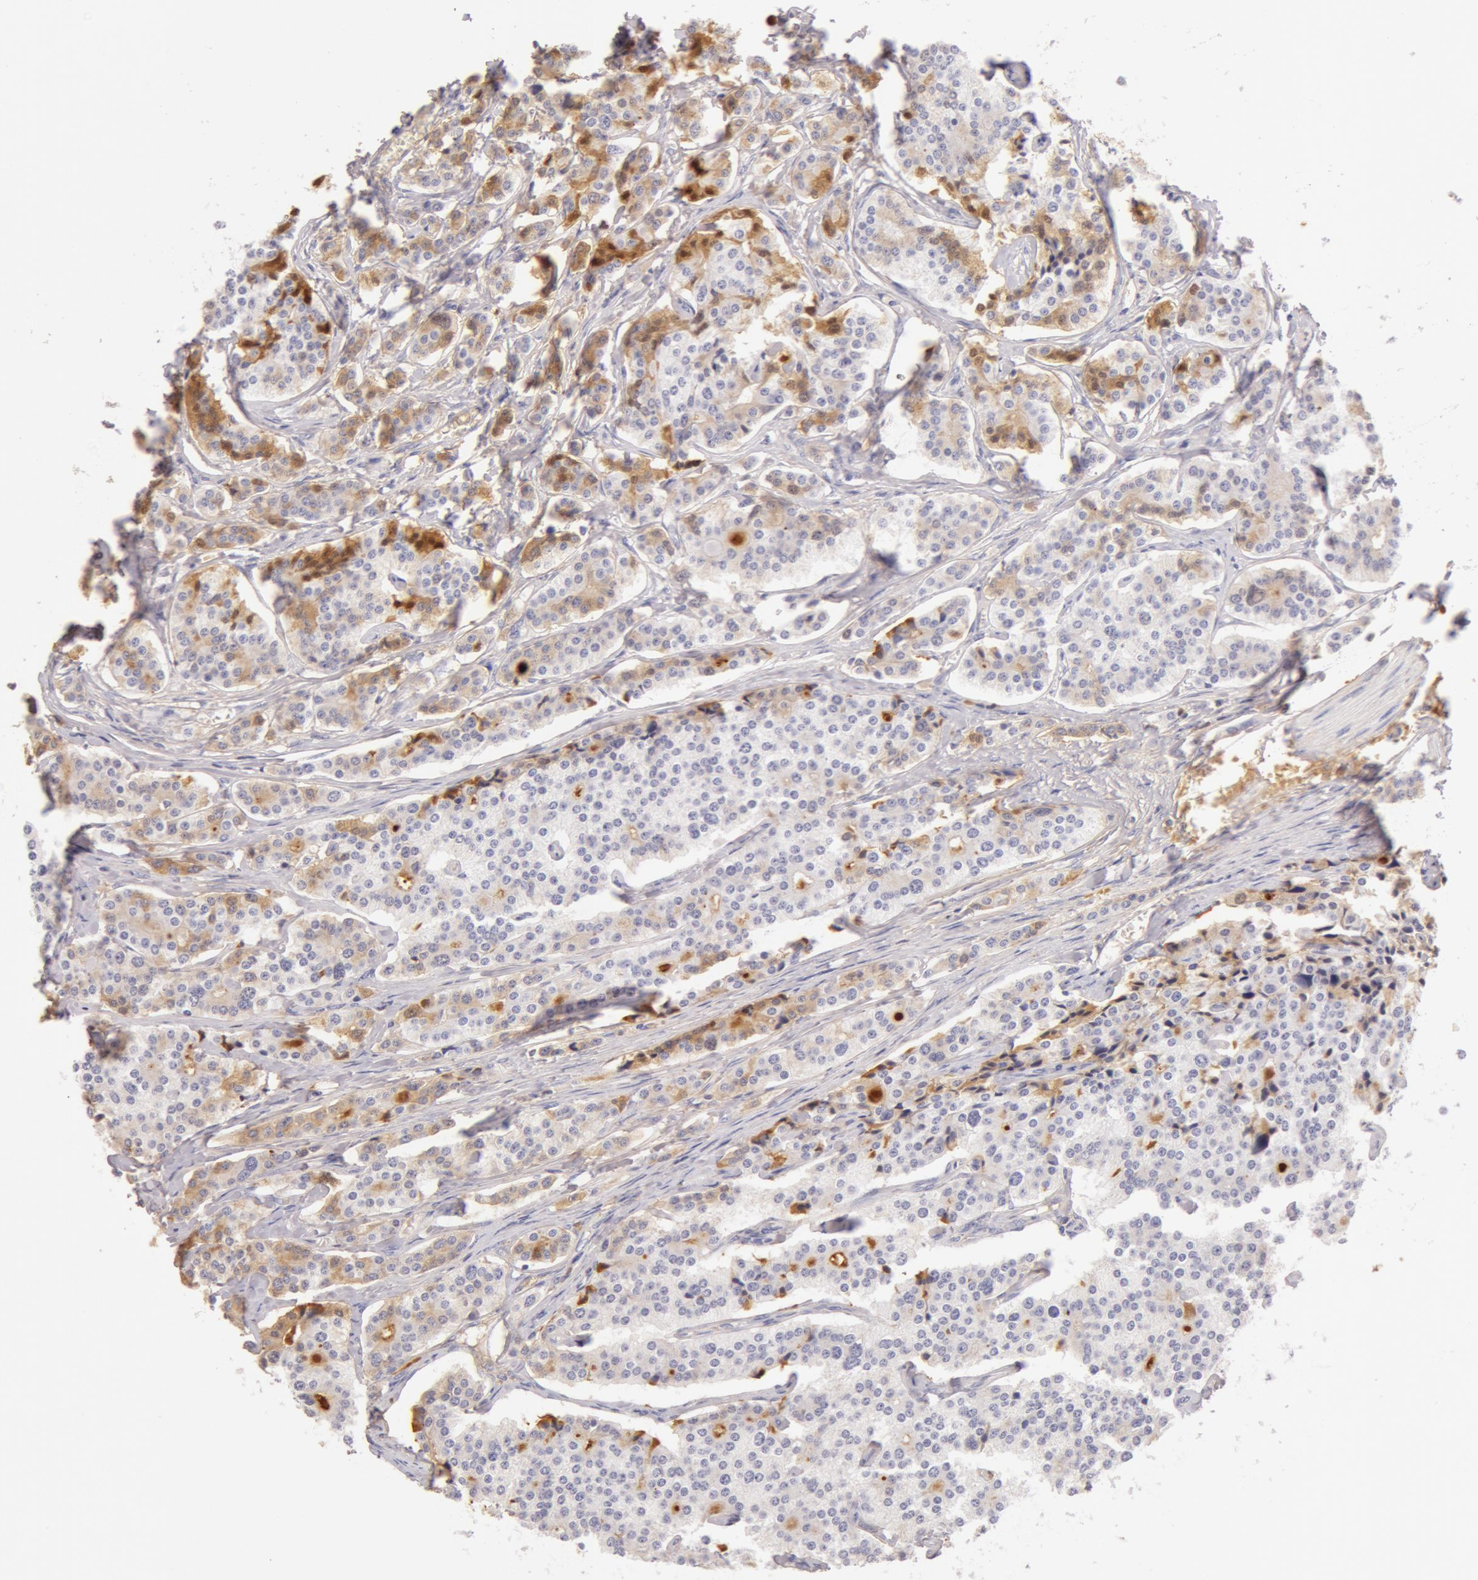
{"staining": {"intensity": "weak", "quantity": "<25%", "location": "cytoplasmic/membranous"}, "tissue": "carcinoid", "cell_type": "Tumor cells", "image_type": "cancer", "snomed": [{"axis": "morphology", "description": "Carcinoid, malignant, NOS"}, {"axis": "topography", "description": "Small intestine"}], "caption": "Immunohistochemistry (IHC) photomicrograph of neoplastic tissue: human malignant carcinoid stained with DAB reveals no significant protein positivity in tumor cells.", "gene": "AHSG", "patient": {"sex": "male", "age": 63}}